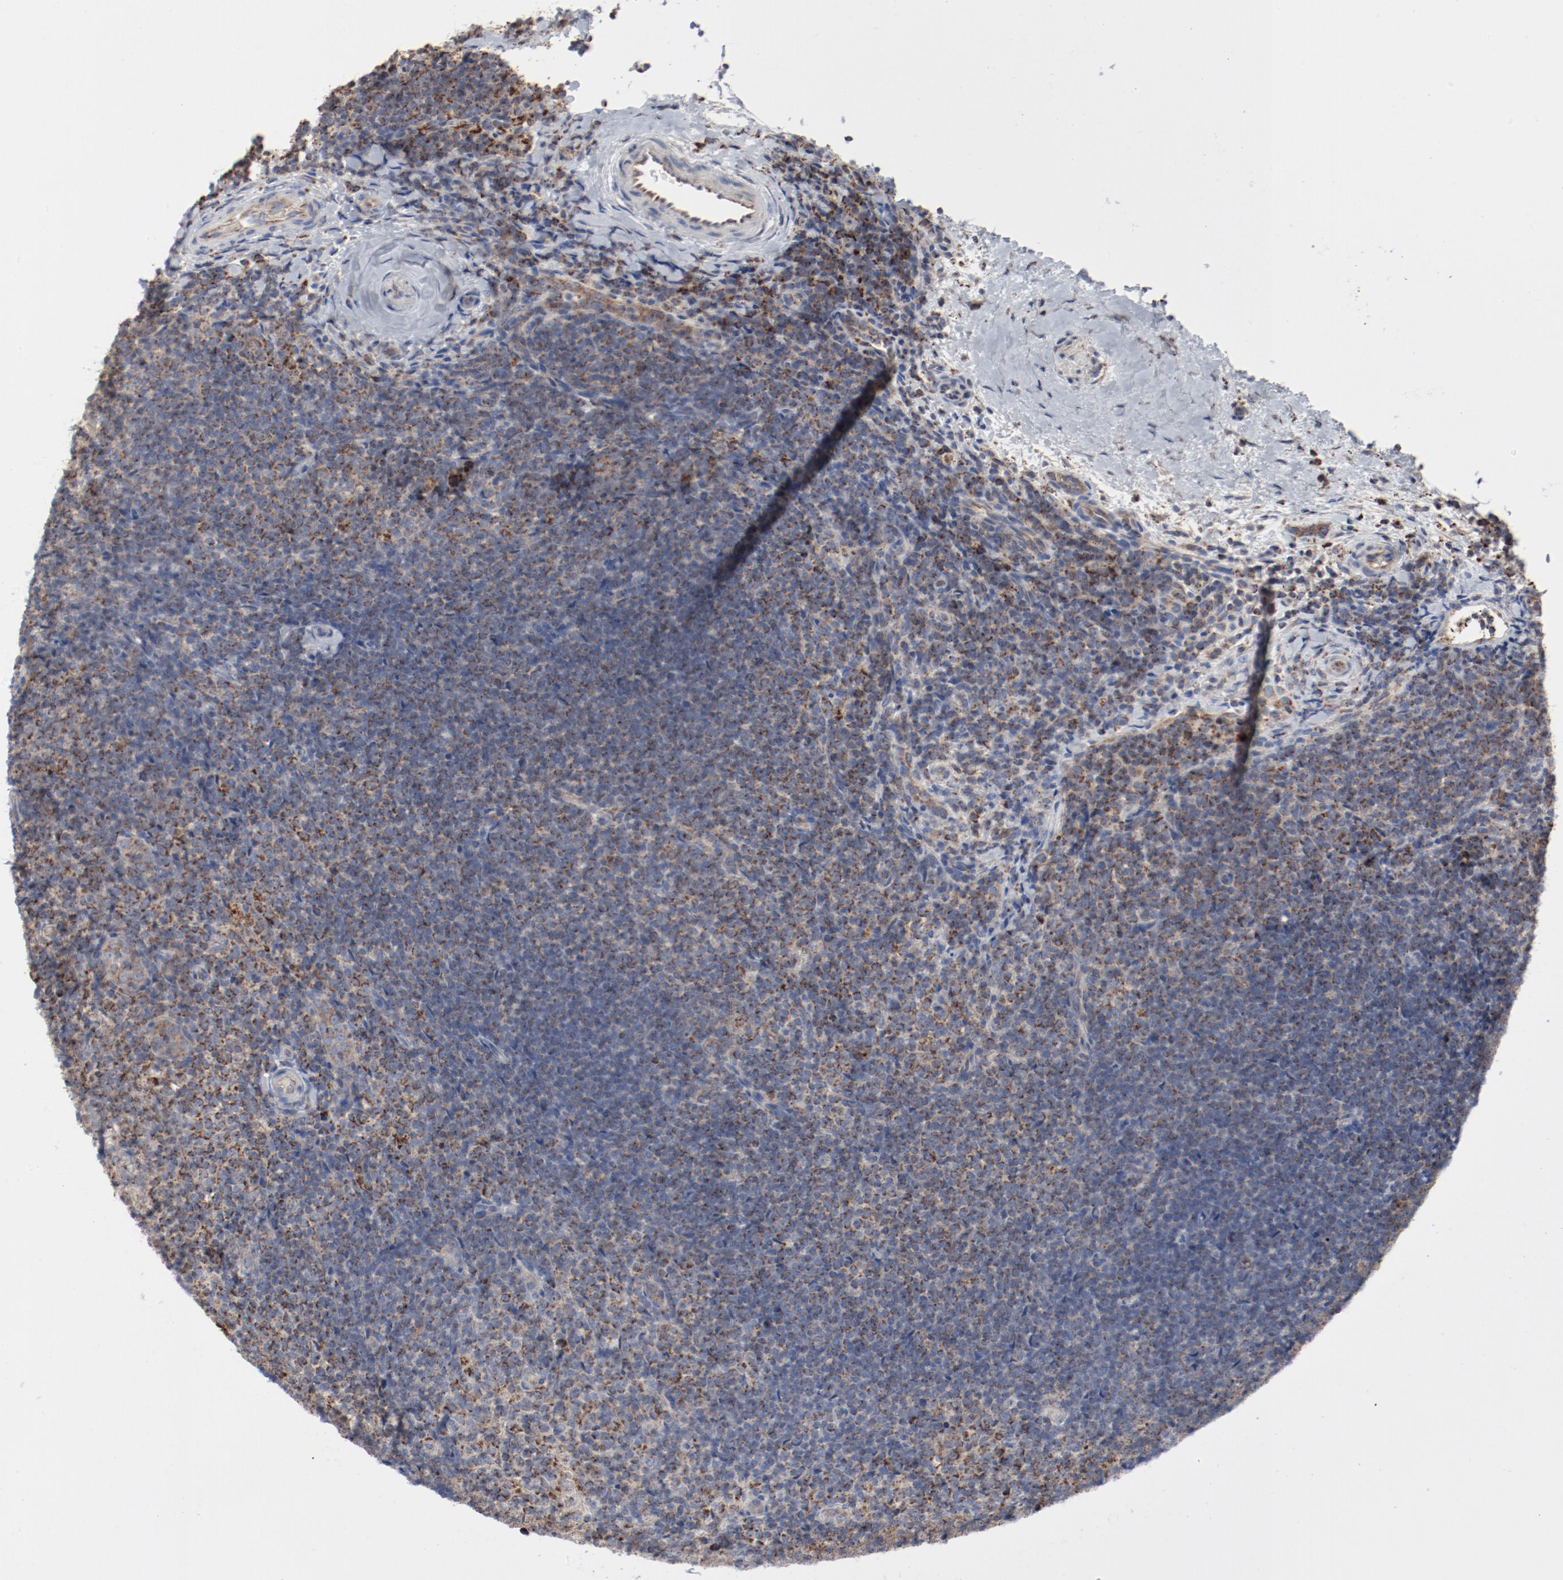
{"staining": {"intensity": "moderate", "quantity": "25%-75%", "location": "cytoplasmic/membranous"}, "tissue": "lymphoma", "cell_type": "Tumor cells", "image_type": "cancer", "snomed": [{"axis": "morphology", "description": "Malignant lymphoma, non-Hodgkin's type, Low grade"}, {"axis": "topography", "description": "Lymph node"}], "caption": "Moderate cytoplasmic/membranous protein staining is appreciated in approximately 25%-75% of tumor cells in low-grade malignant lymphoma, non-Hodgkin's type.", "gene": "SETD3", "patient": {"sex": "female", "age": 76}}